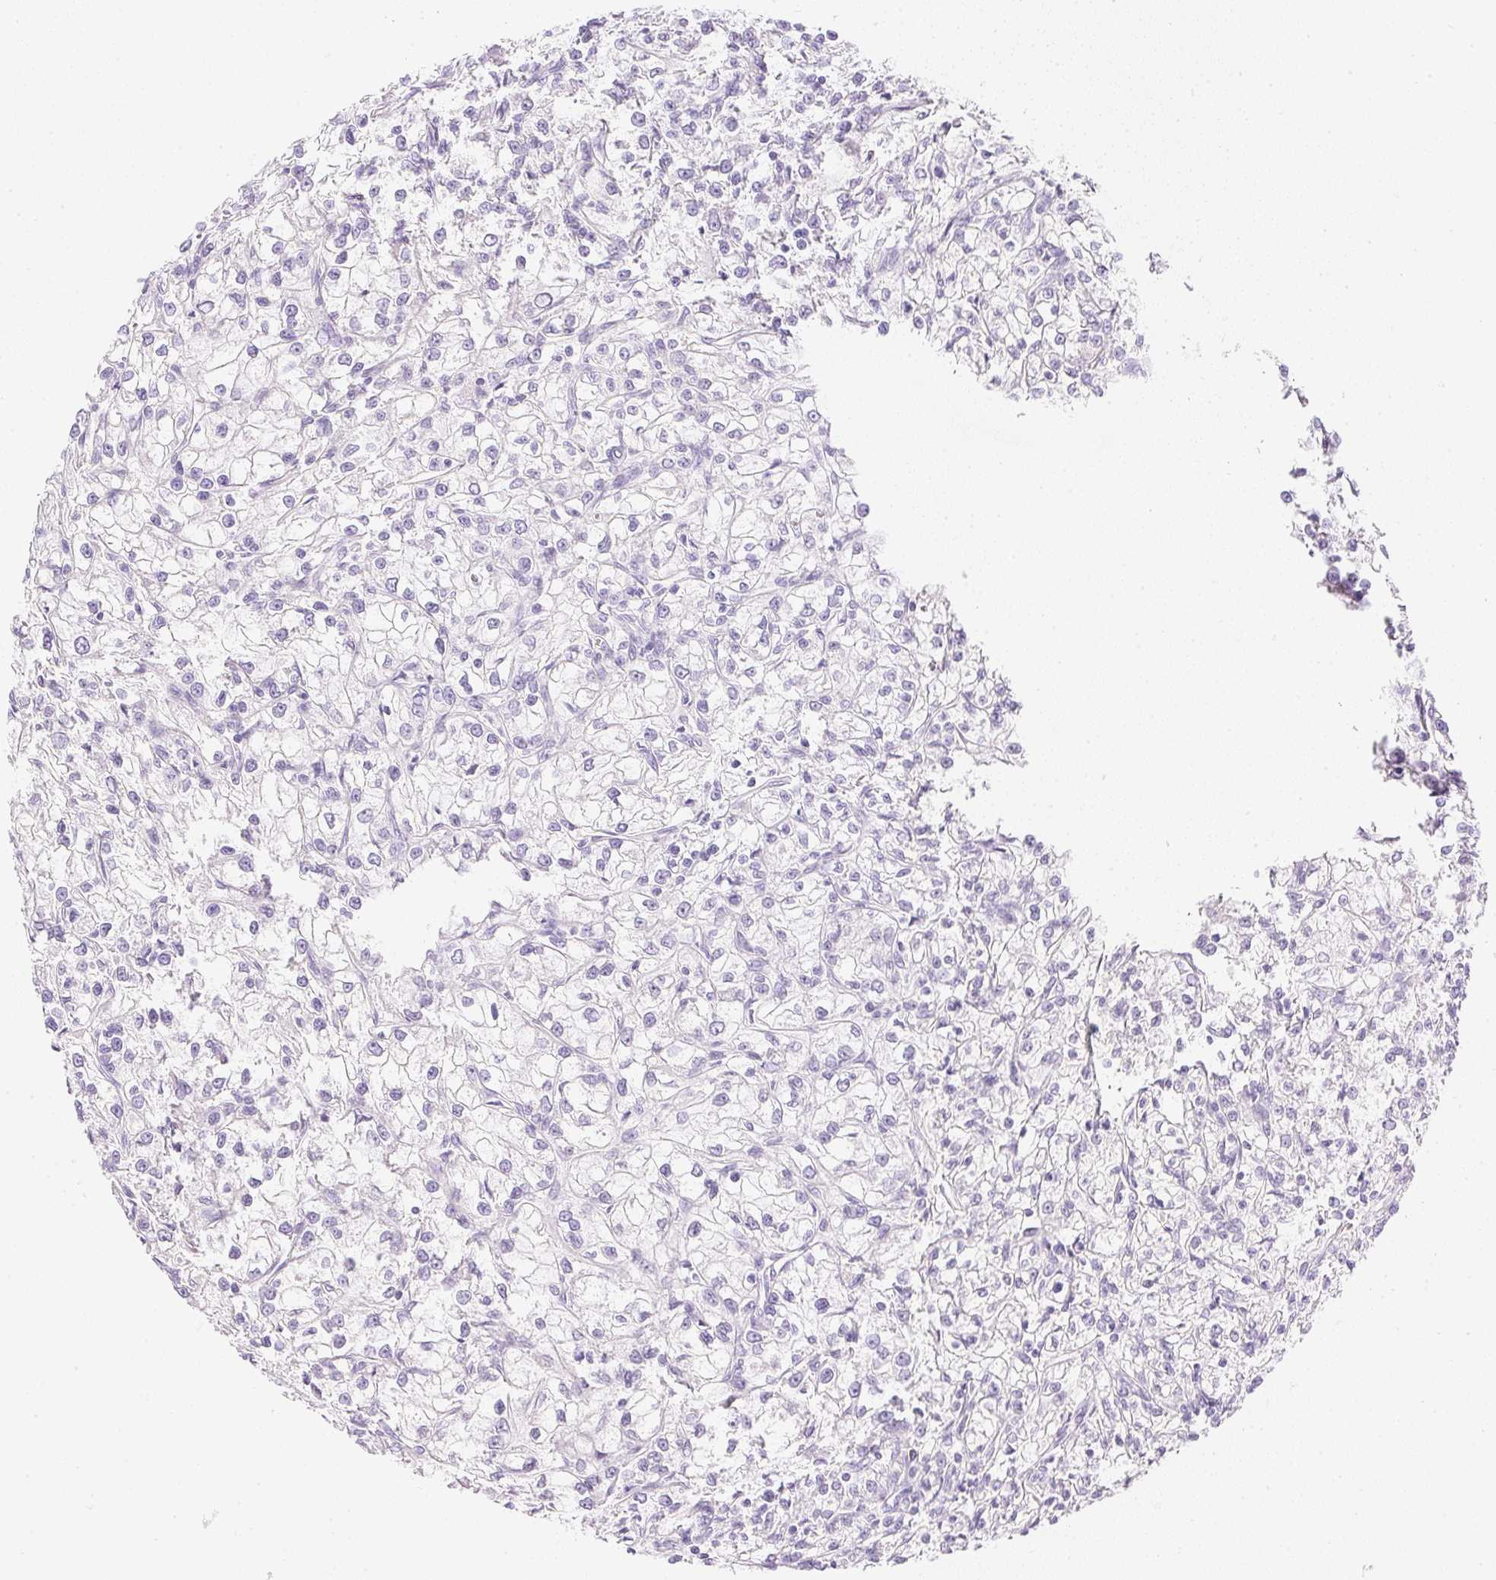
{"staining": {"intensity": "negative", "quantity": "none", "location": "none"}, "tissue": "renal cancer", "cell_type": "Tumor cells", "image_type": "cancer", "snomed": [{"axis": "morphology", "description": "Adenocarcinoma, NOS"}, {"axis": "topography", "description": "Kidney"}], "caption": "There is no significant expression in tumor cells of renal cancer (adenocarcinoma). (DAB (3,3'-diaminobenzidine) immunohistochemistry (IHC), high magnification).", "gene": "CTRL", "patient": {"sex": "female", "age": 59}}